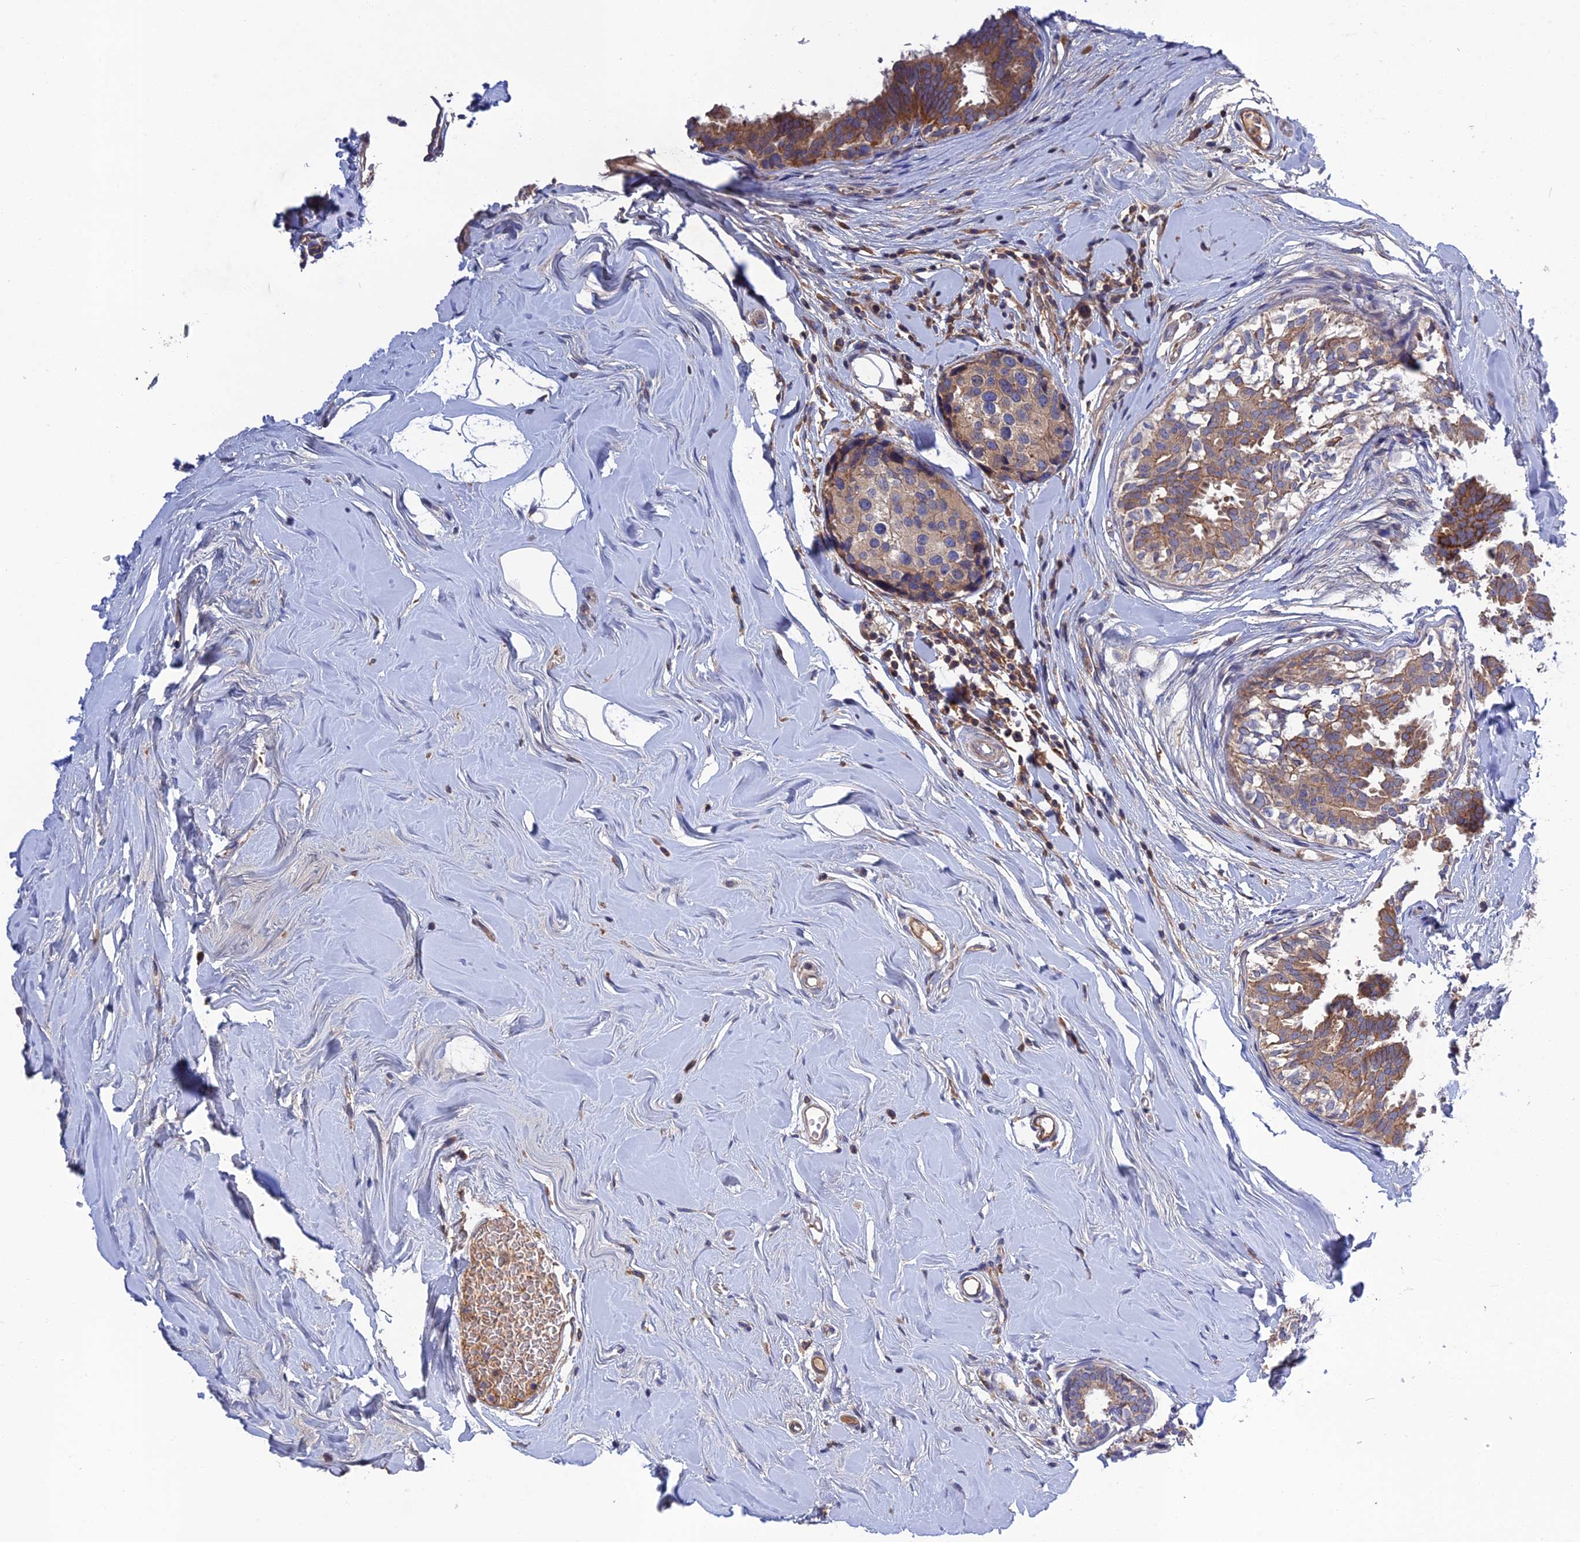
{"staining": {"intensity": "weak", "quantity": "25%-75%", "location": "cytoplasmic/membranous"}, "tissue": "breast cancer", "cell_type": "Tumor cells", "image_type": "cancer", "snomed": [{"axis": "morphology", "description": "Lobular carcinoma"}, {"axis": "topography", "description": "Breast"}], "caption": "A brown stain labels weak cytoplasmic/membranous positivity of a protein in breast lobular carcinoma tumor cells.", "gene": "CRACD", "patient": {"sex": "female", "age": 59}}